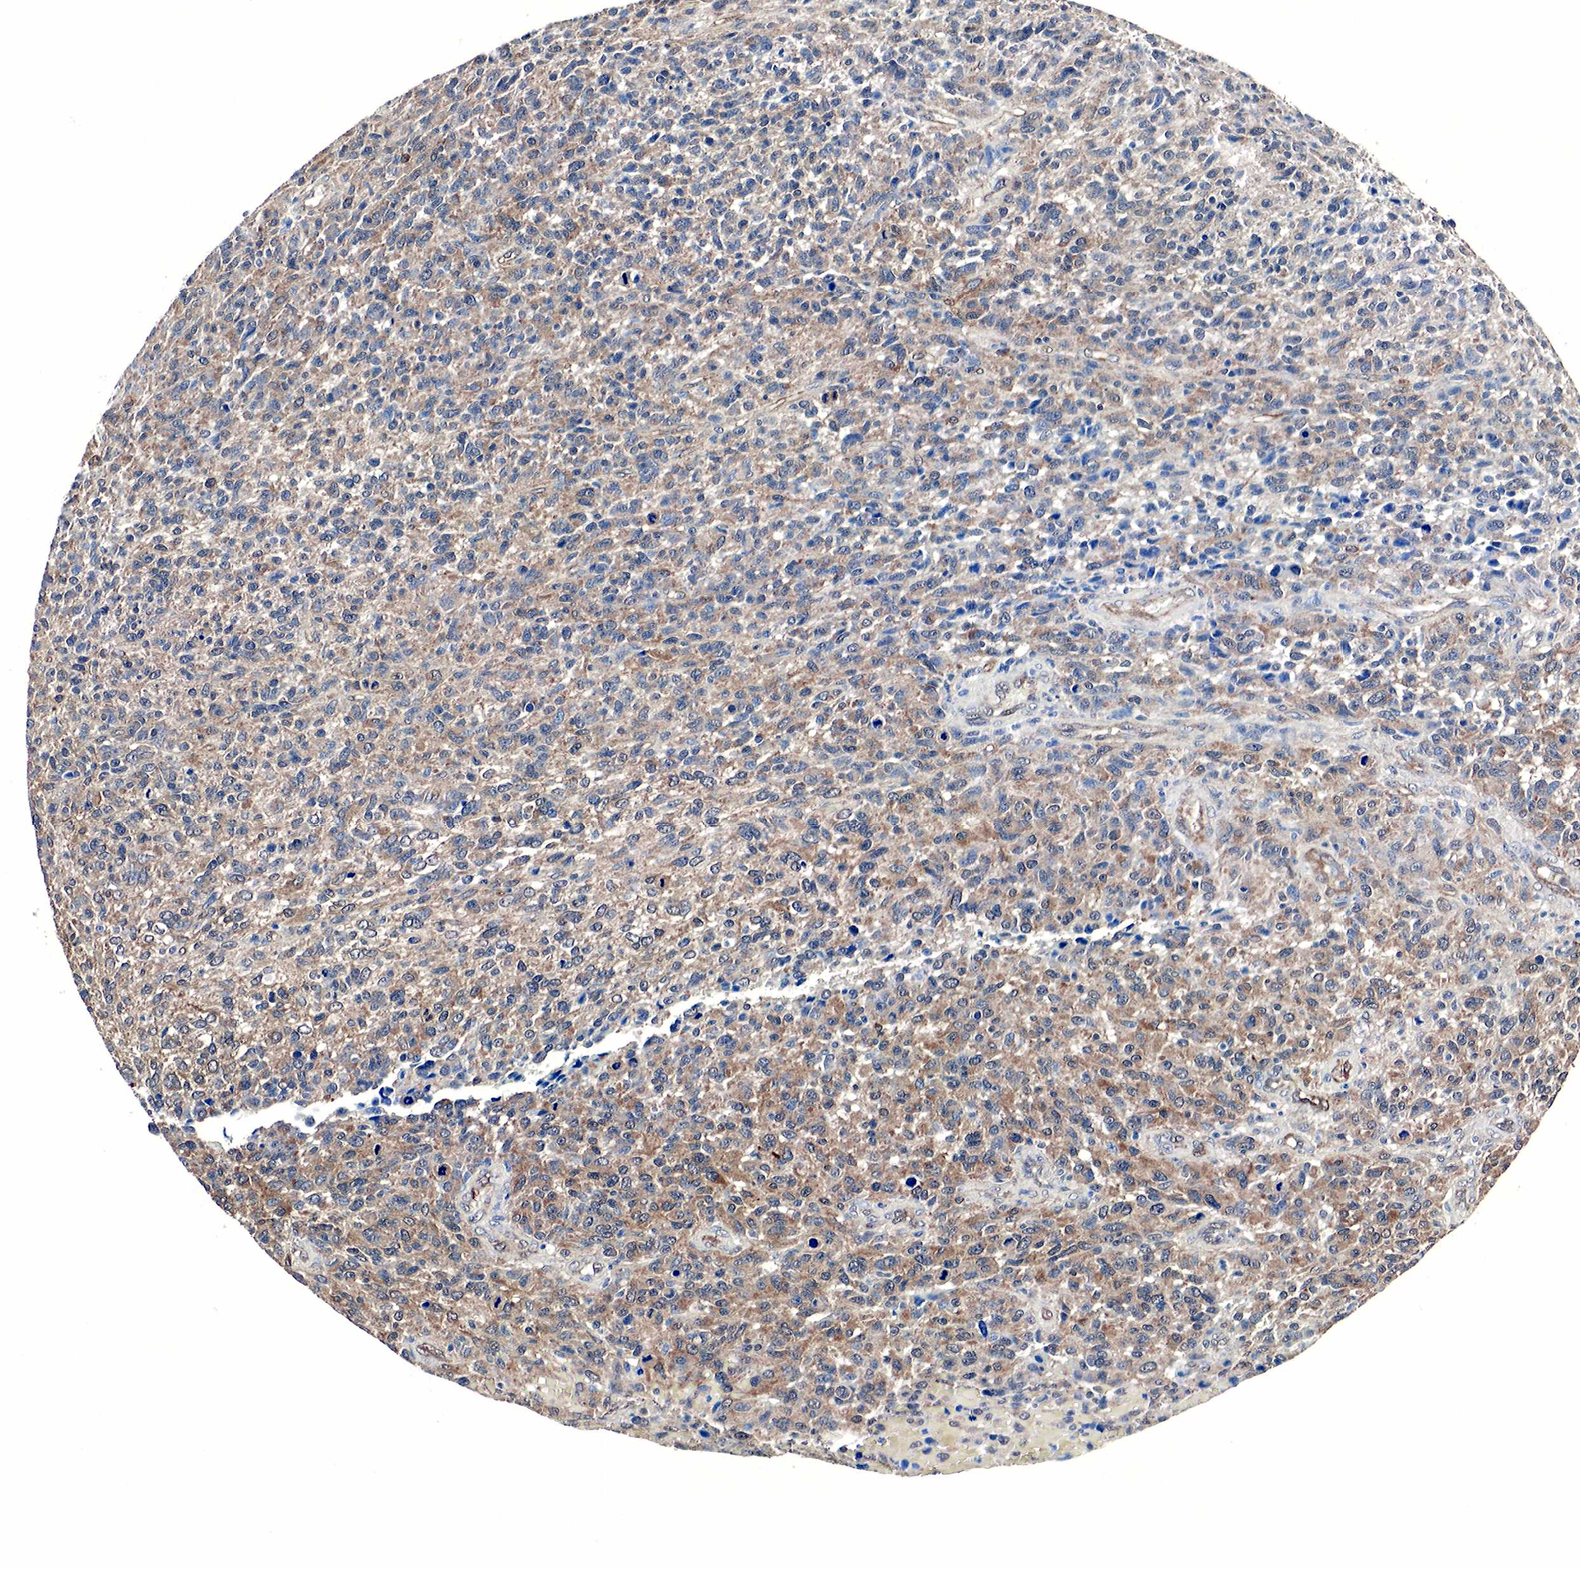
{"staining": {"intensity": "weak", "quantity": ">75%", "location": "cytoplasmic/membranous"}, "tissue": "glioma", "cell_type": "Tumor cells", "image_type": "cancer", "snomed": [{"axis": "morphology", "description": "Glioma, malignant, High grade"}, {"axis": "topography", "description": "Brain"}], "caption": "High-power microscopy captured an IHC photomicrograph of malignant glioma (high-grade), revealing weak cytoplasmic/membranous expression in approximately >75% of tumor cells.", "gene": "SPIN1", "patient": {"sex": "male", "age": 77}}